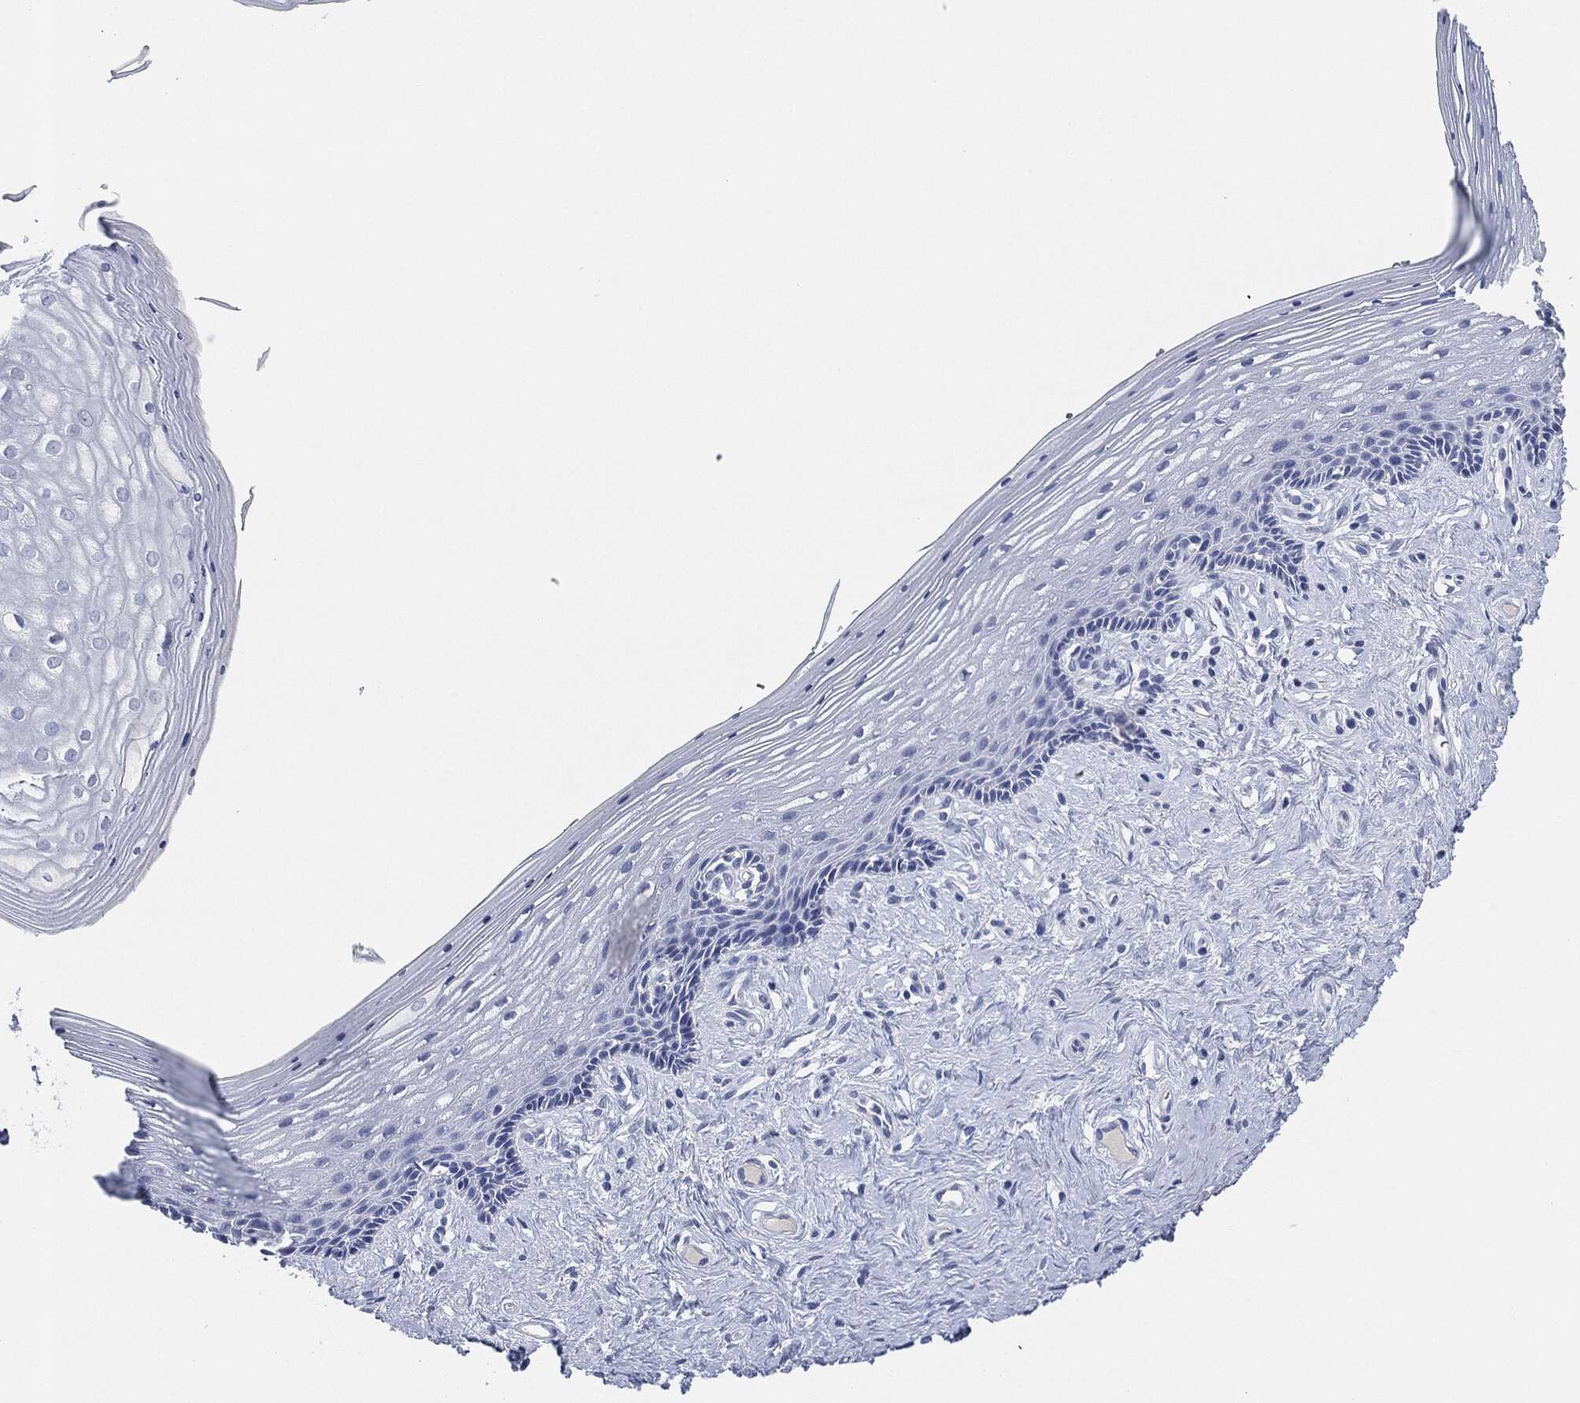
{"staining": {"intensity": "negative", "quantity": "none", "location": "none"}, "tissue": "vagina", "cell_type": "Squamous epithelial cells", "image_type": "normal", "snomed": [{"axis": "morphology", "description": "Normal tissue, NOS"}, {"axis": "topography", "description": "Vagina"}], "caption": "Immunohistochemistry photomicrograph of unremarkable human vagina stained for a protein (brown), which shows no positivity in squamous epithelial cells.", "gene": "AFP", "patient": {"sex": "female", "age": 42}}